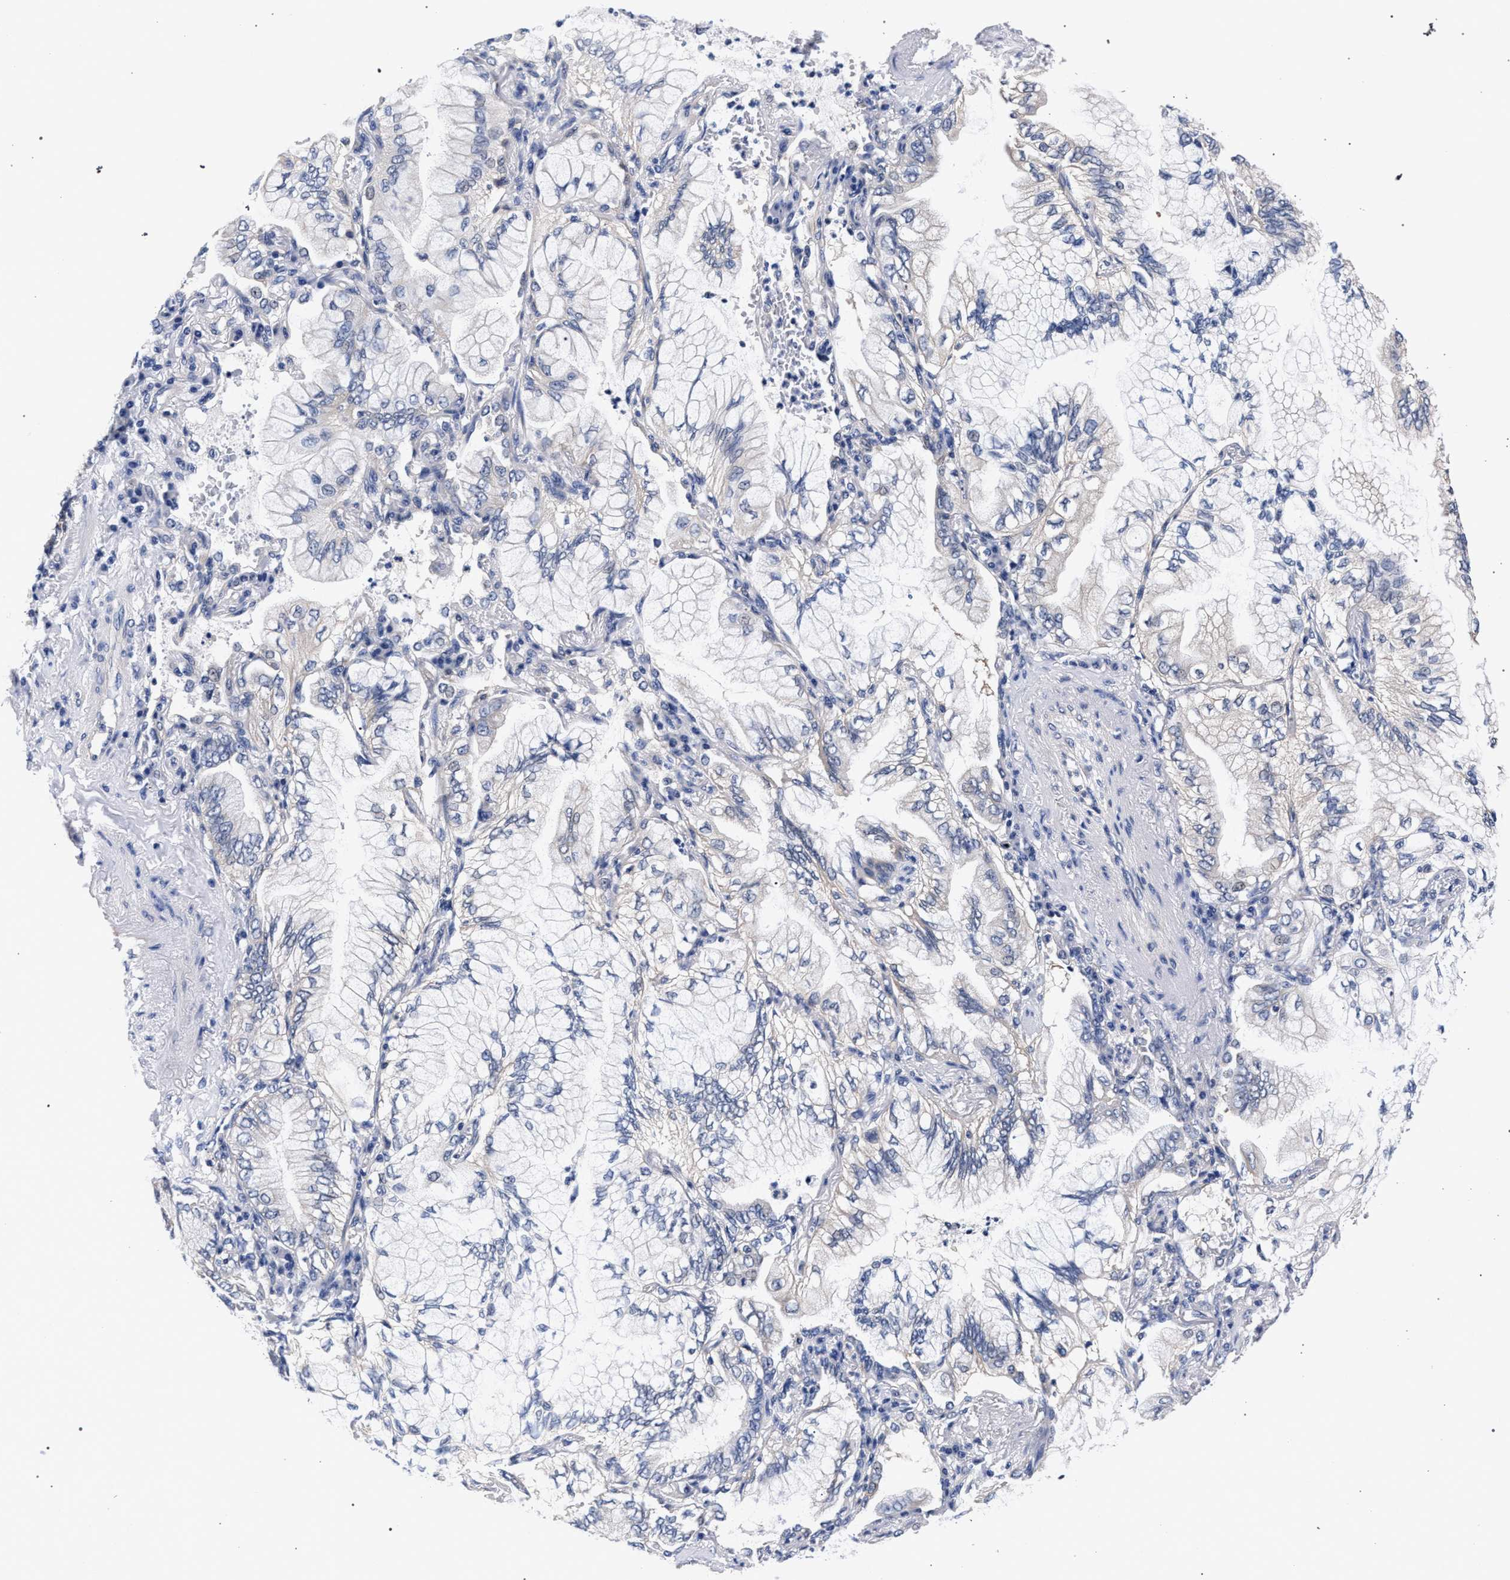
{"staining": {"intensity": "negative", "quantity": "none", "location": "none"}, "tissue": "lung cancer", "cell_type": "Tumor cells", "image_type": "cancer", "snomed": [{"axis": "morphology", "description": "Adenocarcinoma, NOS"}, {"axis": "topography", "description": "Lung"}], "caption": "Image shows no significant protein positivity in tumor cells of lung cancer.", "gene": "RBM33", "patient": {"sex": "female", "age": 70}}